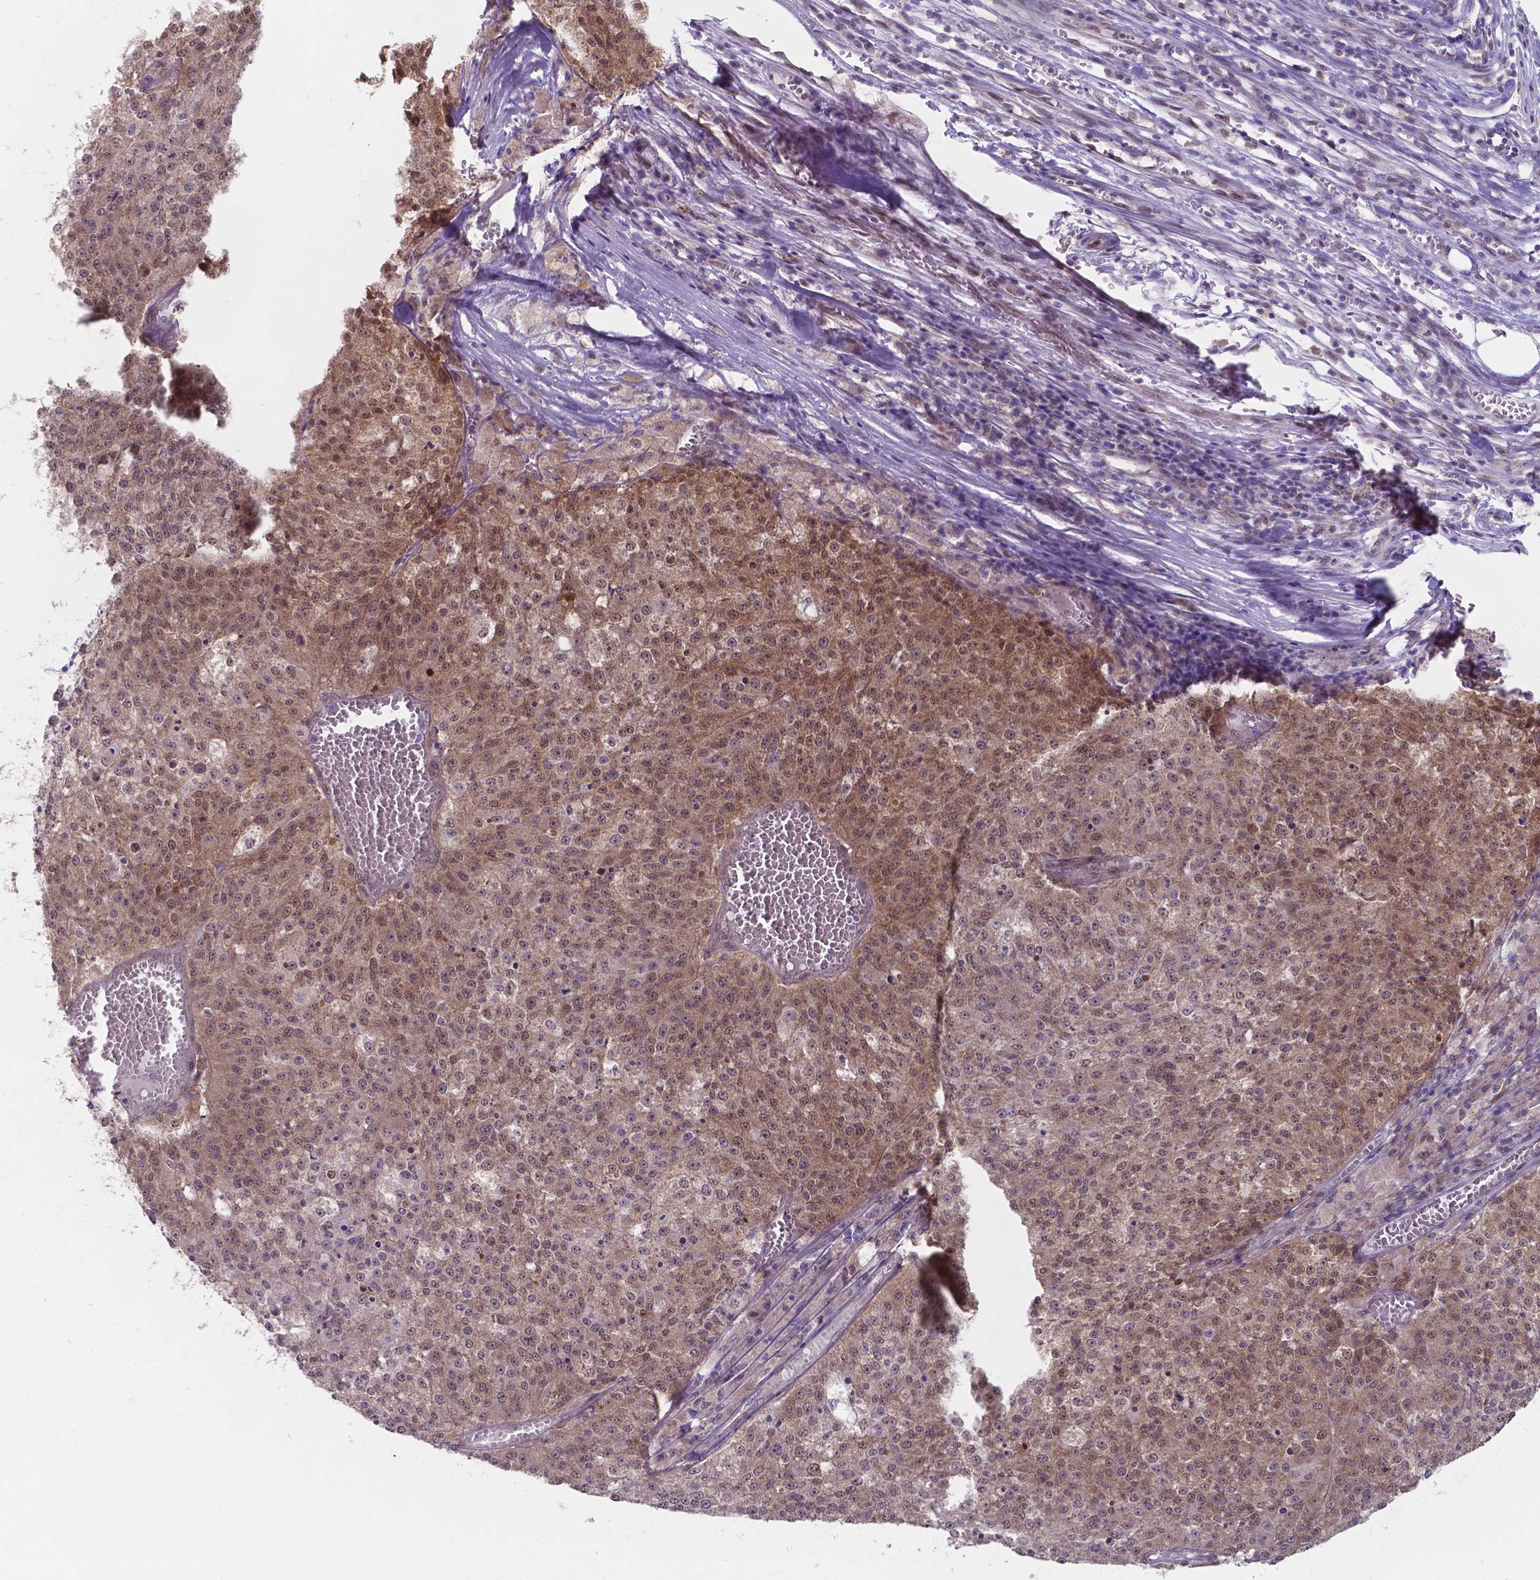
{"staining": {"intensity": "weak", "quantity": "25%-75%", "location": "nuclear"}, "tissue": "melanoma", "cell_type": "Tumor cells", "image_type": "cancer", "snomed": [{"axis": "morphology", "description": "Malignant melanoma, Metastatic site"}, {"axis": "topography", "description": "Lymph node"}], "caption": "Immunohistochemical staining of human melanoma reveals weak nuclear protein positivity in about 25%-75% of tumor cells. The staining was performed using DAB (3,3'-diaminobenzidine) to visualize the protein expression in brown, while the nuclei were stained in blue with hematoxylin (Magnification: 20x).", "gene": "UBE2E2", "patient": {"sex": "female", "age": 64}}